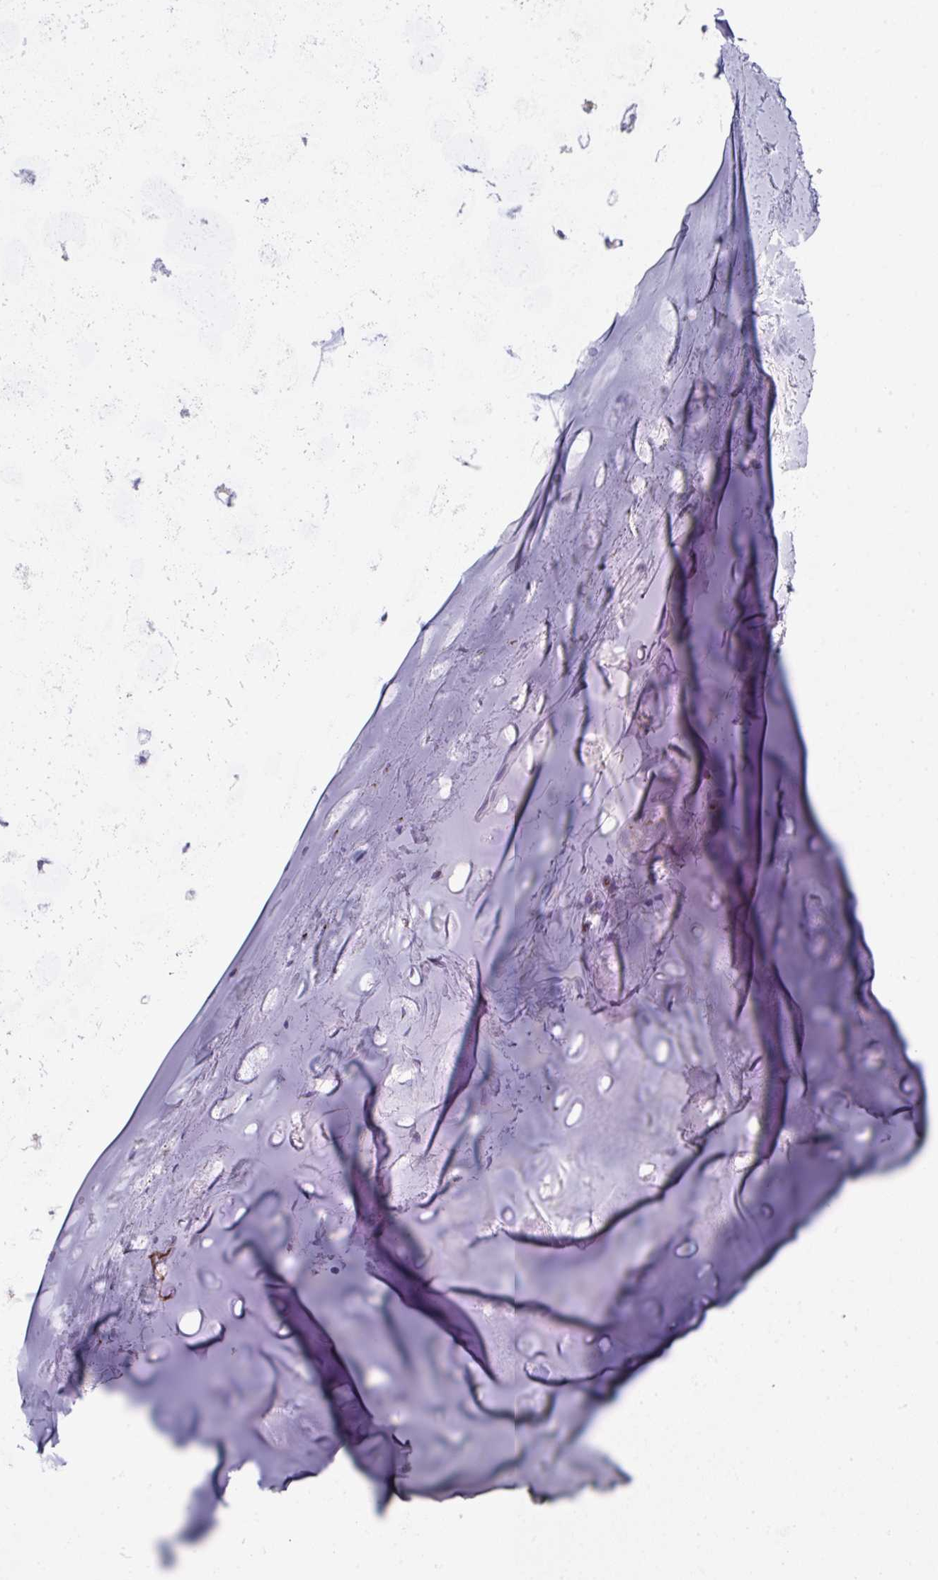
{"staining": {"intensity": "moderate", "quantity": "<25%", "location": "cytoplasmic/membranous"}, "tissue": "soft tissue", "cell_type": "Chondrocytes", "image_type": "normal", "snomed": [{"axis": "morphology", "description": "Normal tissue, NOS"}, {"axis": "topography", "description": "Cartilage tissue"}, {"axis": "topography", "description": "Bronchus"}], "caption": "Protein analysis of unremarkable soft tissue exhibits moderate cytoplasmic/membranous expression in approximately <25% of chondrocytes. (Stains: DAB in brown, nuclei in blue, Microscopy: brightfield microscopy at high magnification).", "gene": "VKORC1L1", "patient": {"sex": "female", "age": 72}}